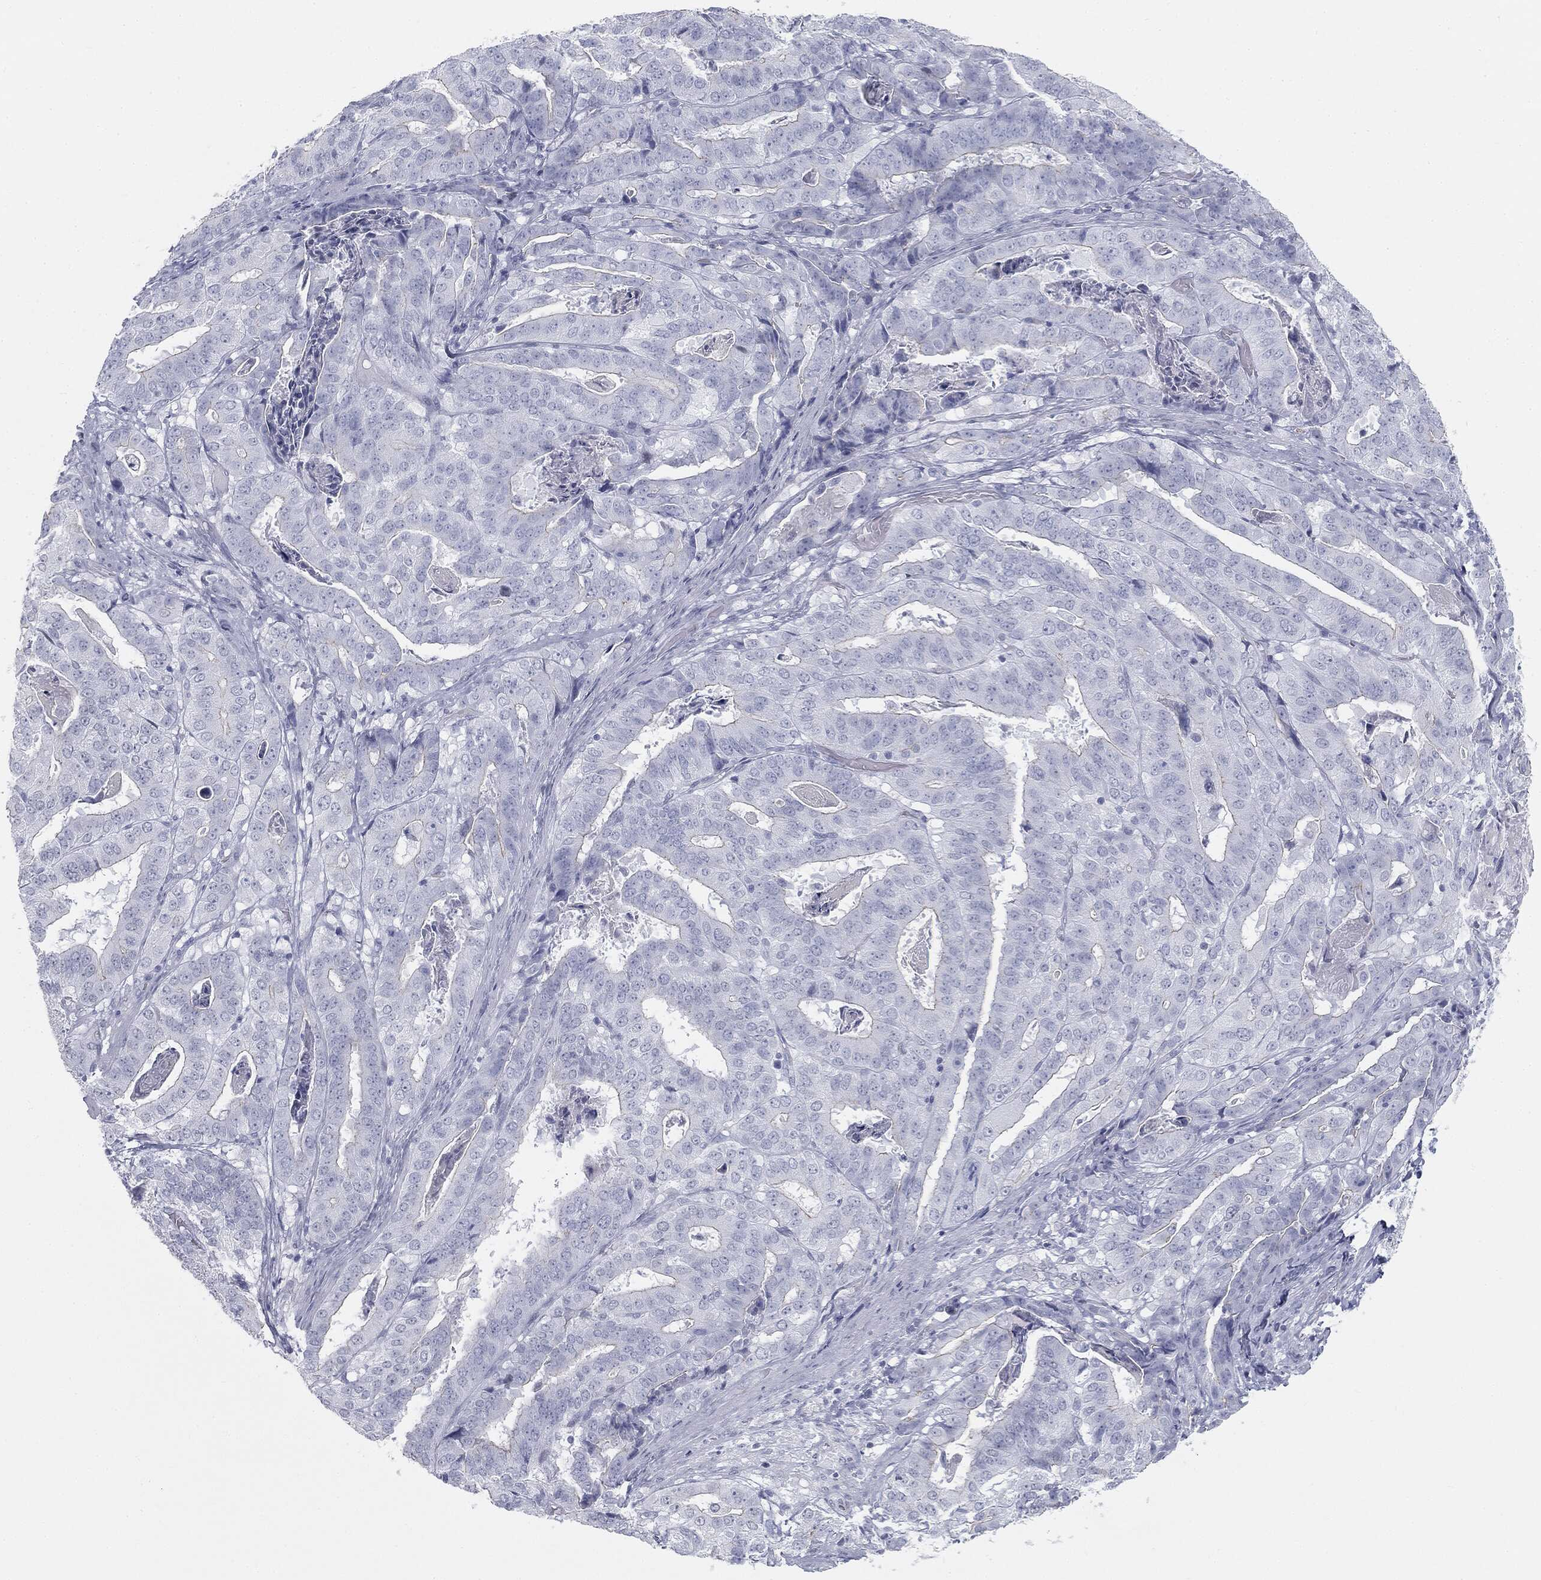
{"staining": {"intensity": "negative", "quantity": "none", "location": "none"}, "tissue": "stomach cancer", "cell_type": "Tumor cells", "image_type": "cancer", "snomed": [{"axis": "morphology", "description": "Adenocarcinoma, NOS"}, {"axis": "topography", "description": "Stomach"}], "caption": "The image displays no staining of tumor cells in stomach adenocarcinoma.", "gene": "TPO", "patient": {"sex": "male", "age": 48}}